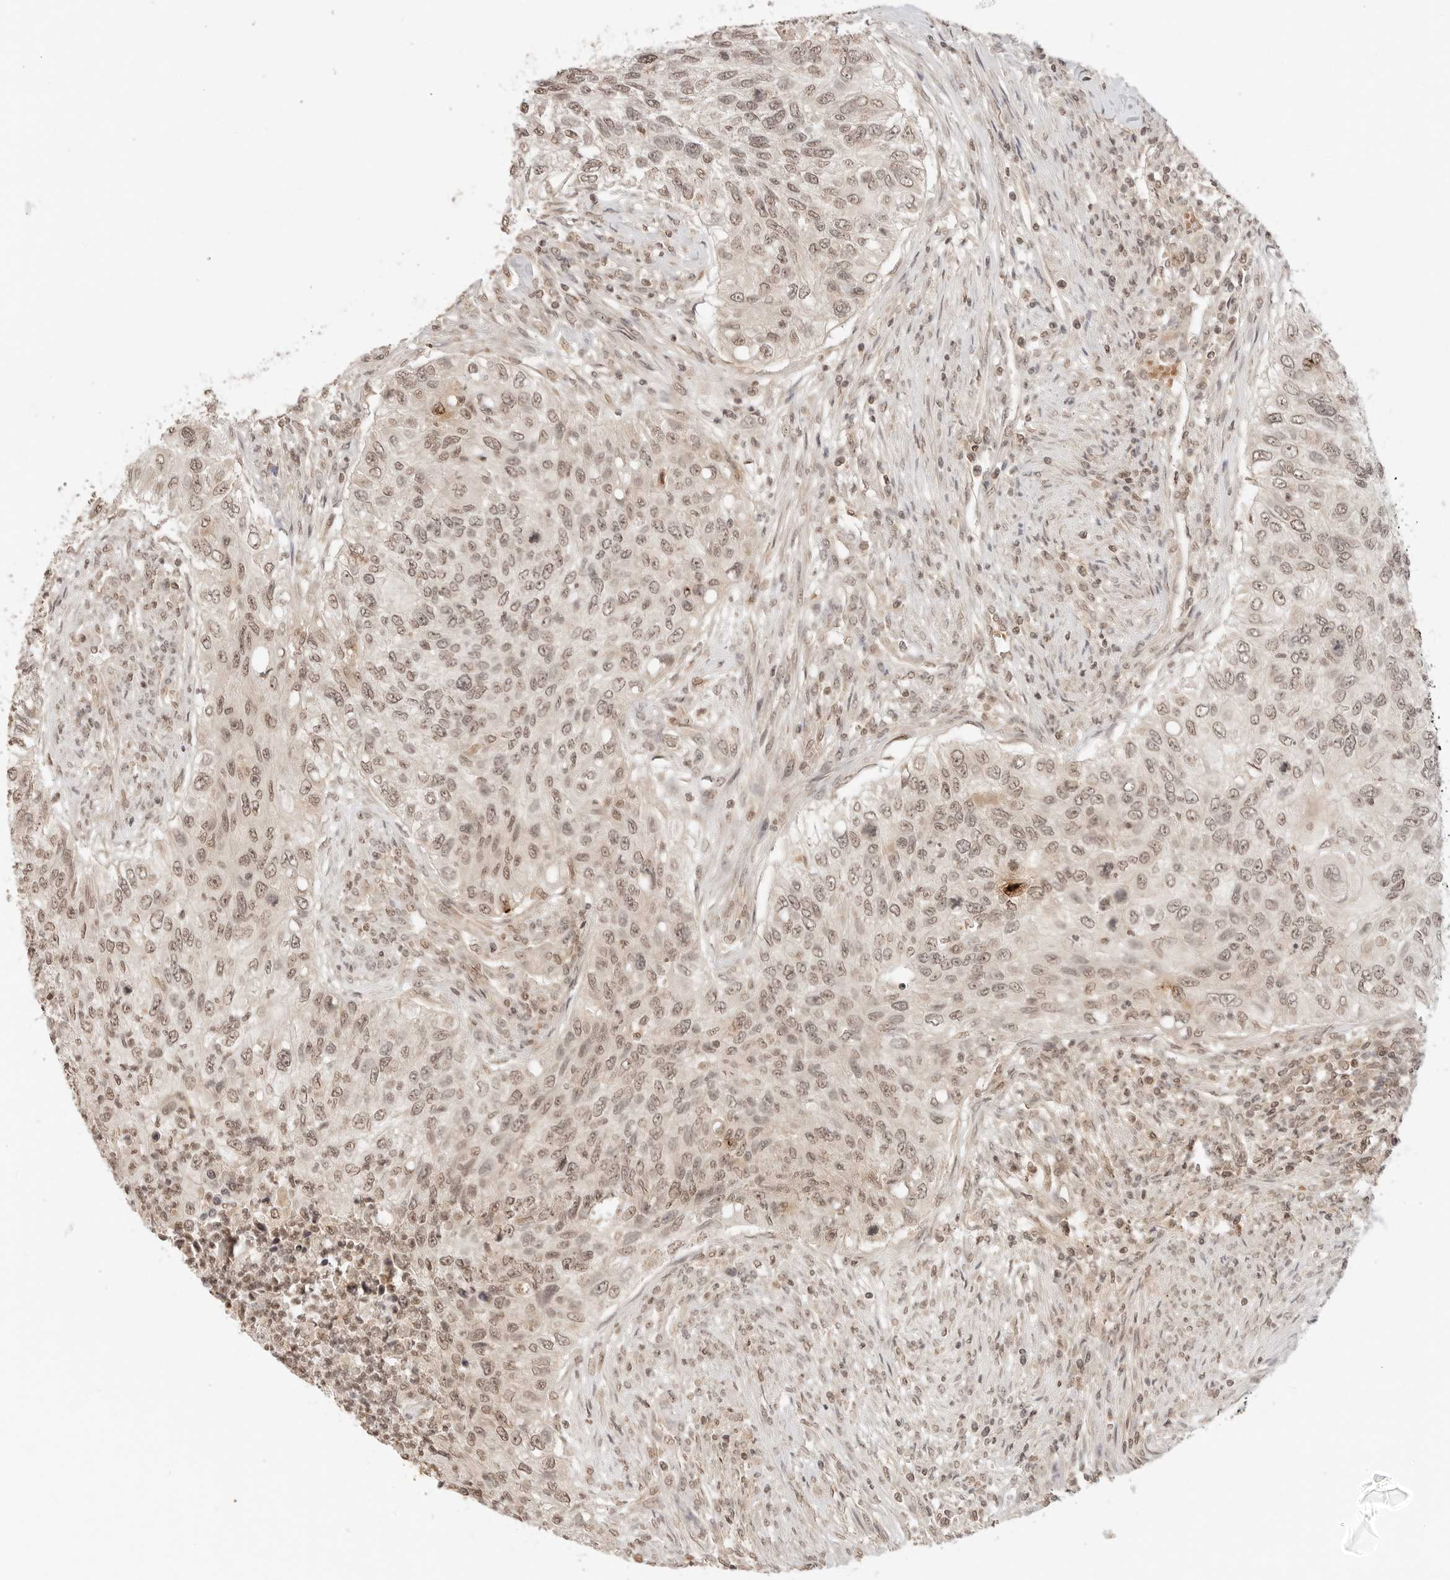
{"staining": {"intensity": "weak", "quantity": ">75%", "location": "nuclear"}, "tissue": "urothelial cancer", "cell_type": "Tumor cells", "image_type": "cancer", "snomed": [{"axis": "morphology", "description": "Urothelial carcinoma, High grade"}, {"axis": "topography", "description": "Urinary bladder"}], "caption": "Urothelial cancer stained for a protein (brown) demonstrates weak nuclear positive positivity in about >75% of tumor cells.", "gene": "GPR34", "patient": {"sex": "female", "age": 60}}